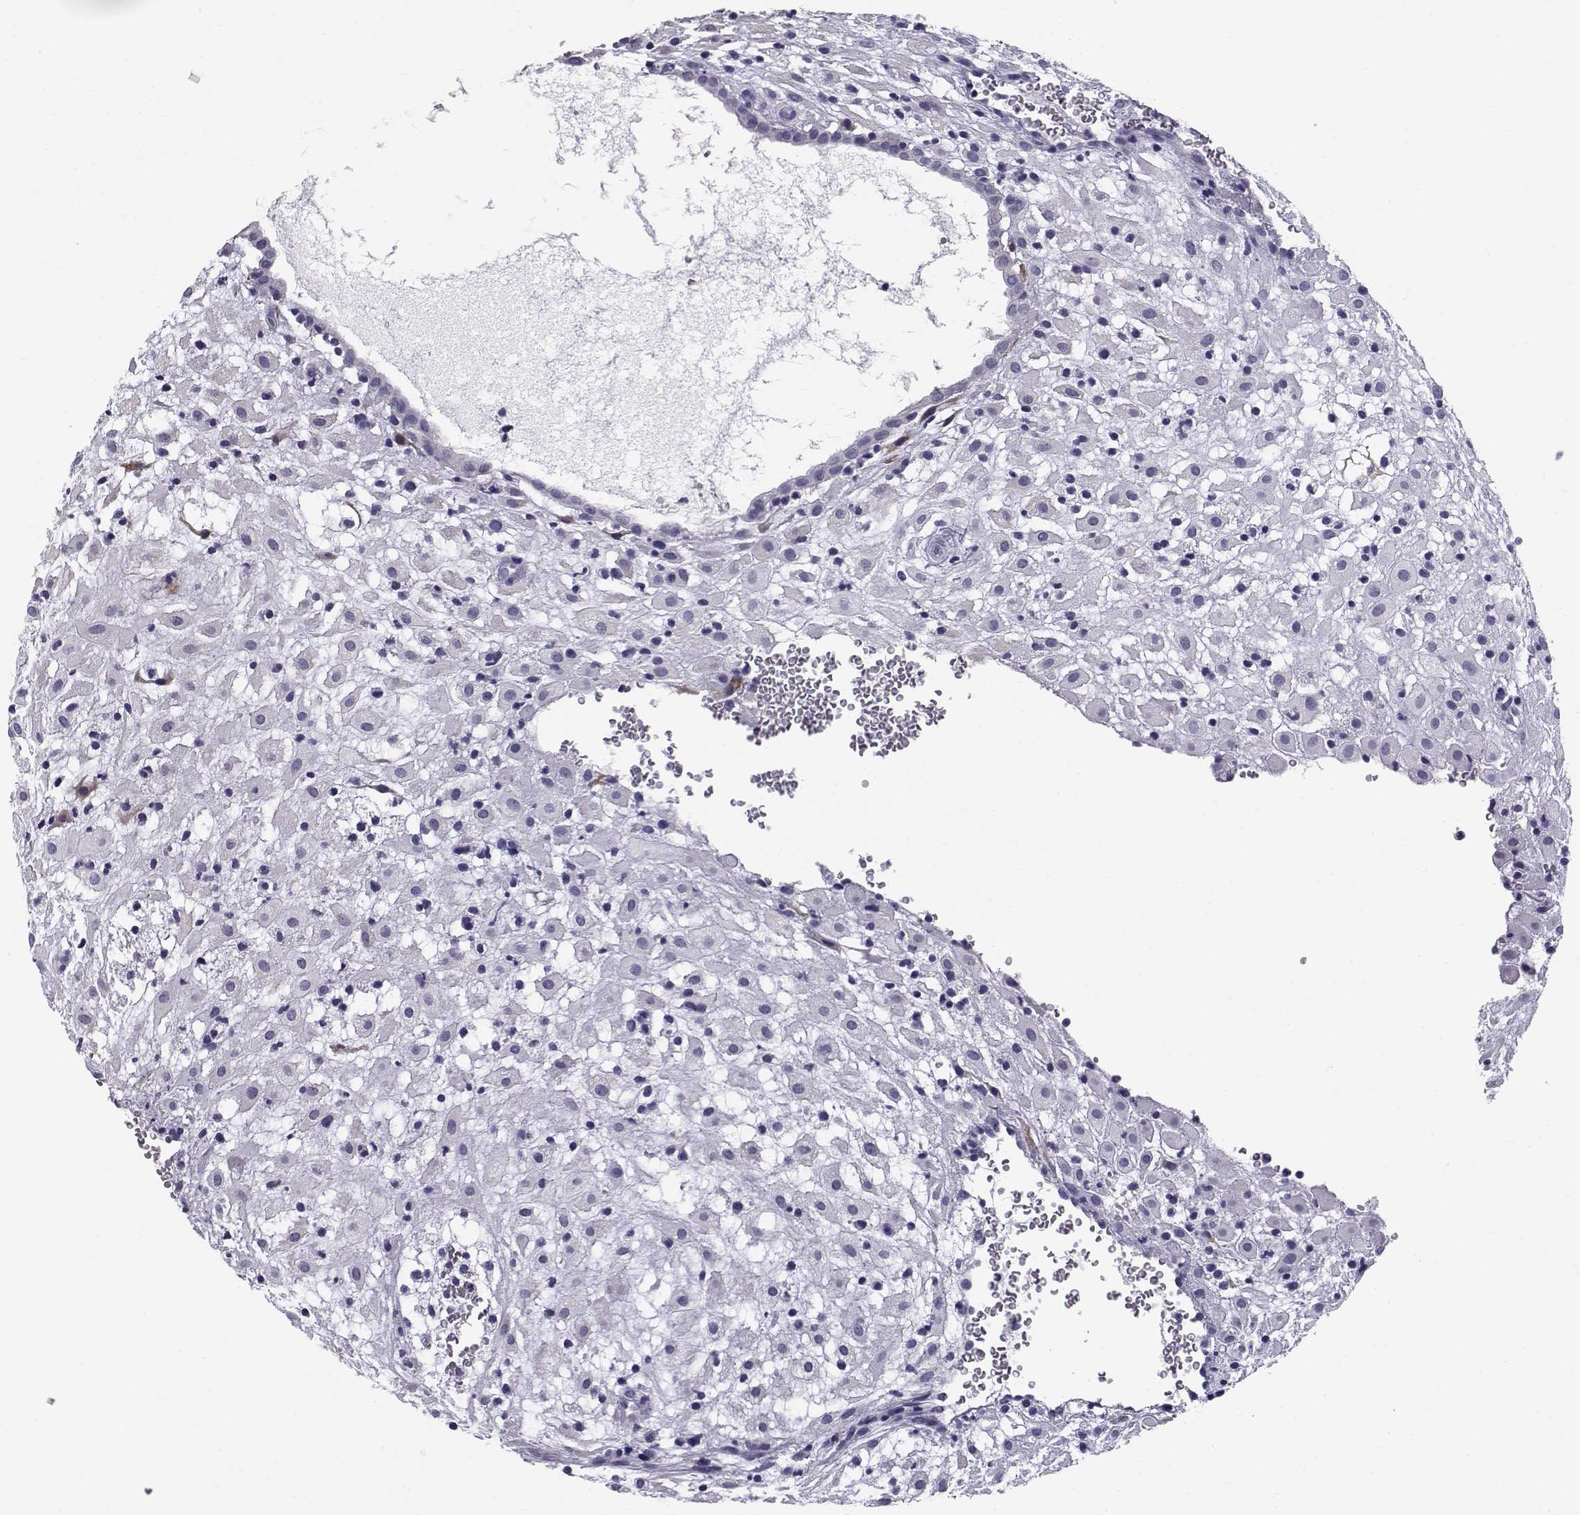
{"staining": {"intensity": "negative", "quantity": "none", "location": "none"}, "tissue": "placenta", "cell_type": "Decidual cells", "image_type": "normal", "snomed": [{"axis": "morphology", "description": "Normal tissue, NOS"}, {"axis": "topography", "description": "Placenta"}], "caption": "A high-resolution photomicrograph shows immunohistochemistry staining of unremarkable placenta, which reveals no significant expression in decidual cells. Nuclei are stained in blue.", "gene": "RNASE12", "patient": {"sex": "female", "age": 24}}